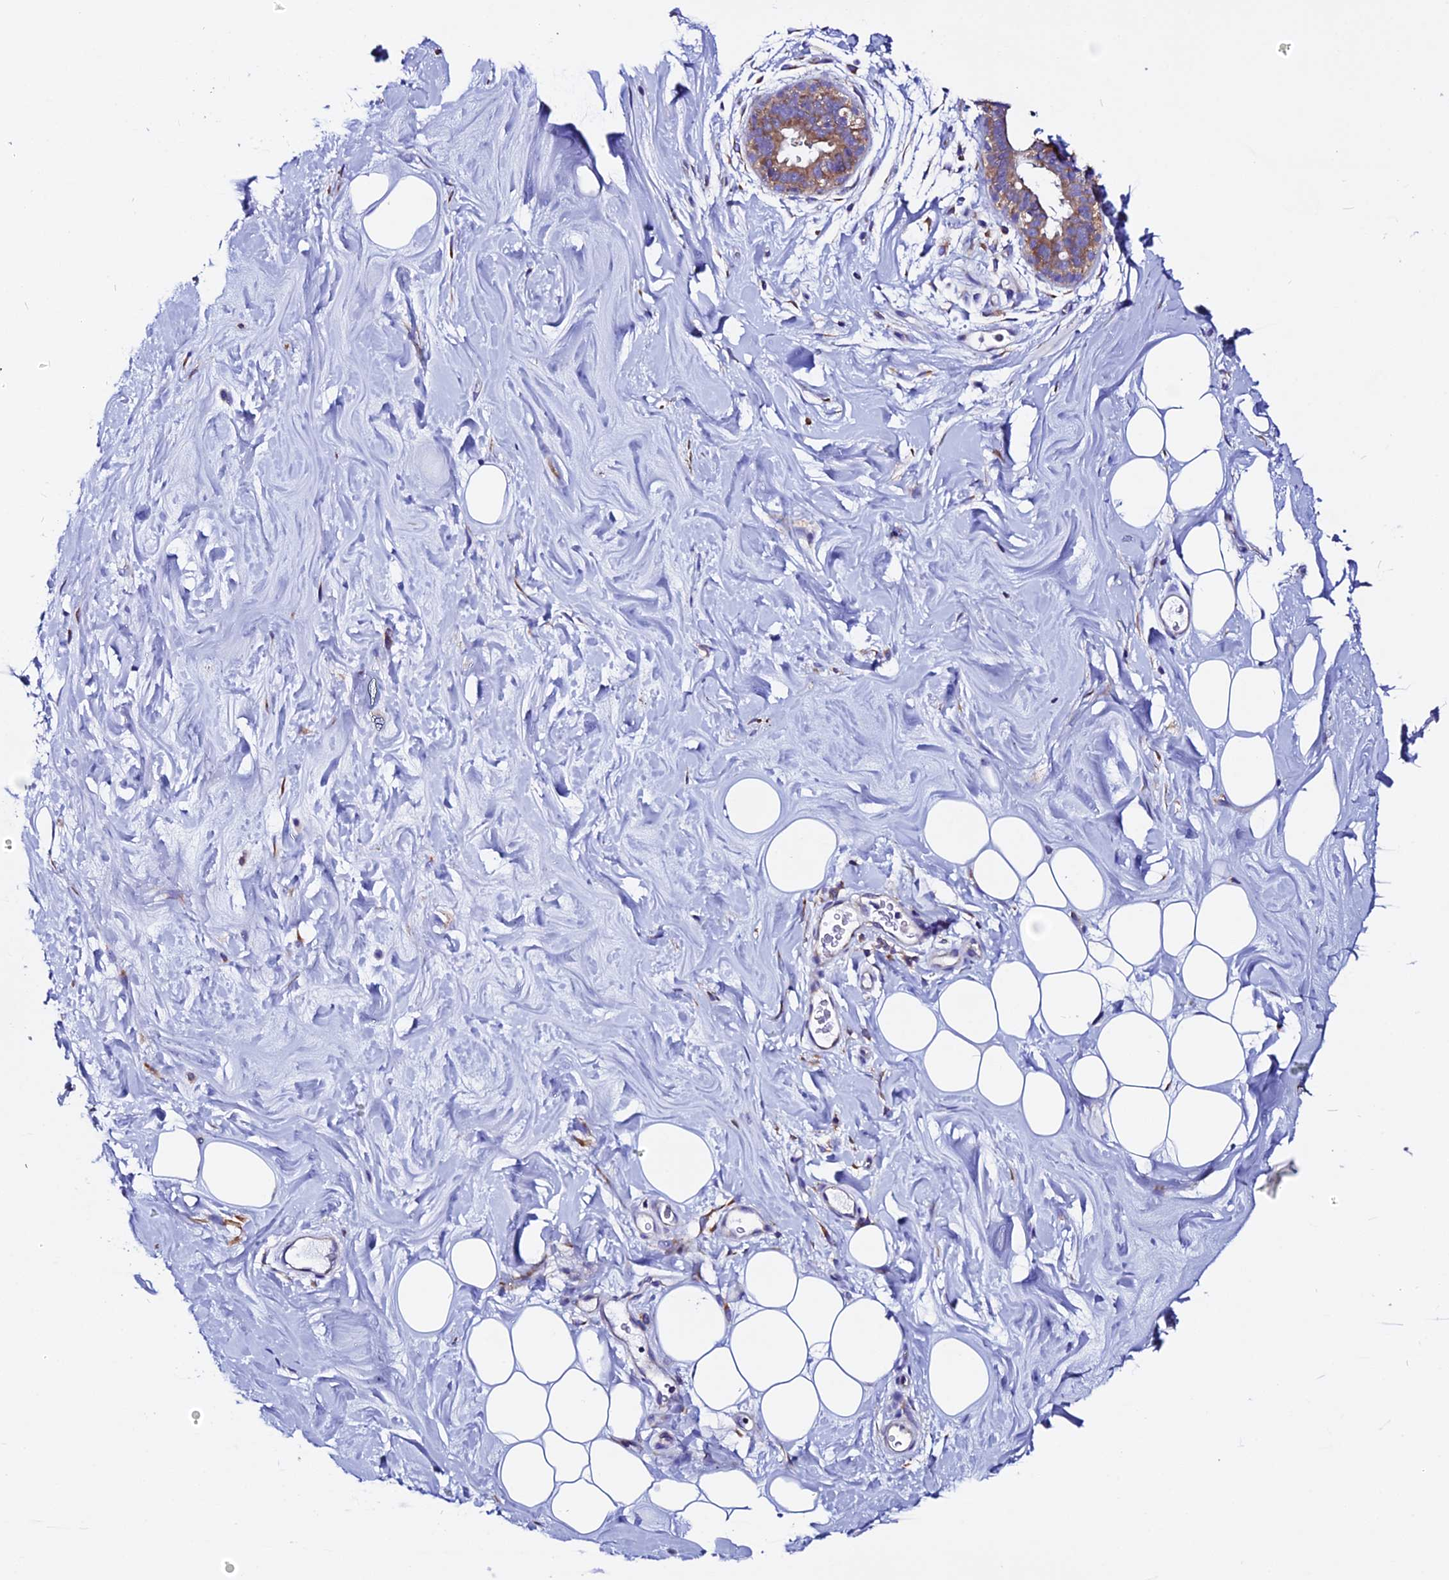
{"staining": {"intensity": "negative", "quantity": "none", "location": "none"}, "tissue": "adipose tissue", "cell_type": "Adipocytes", "image_type": "normal", "snomed": [{"axis": "morphology", "description": "Normal tissue, NOS"}, {"axis": "topography", "description": "Breast"}], "caption": "IHC photomicrograph of unremarkable adipose tissue: human adipose tissue stained with DAB (3,3'-diaminobenzidine) exhibits no significant protein staining in adipocytes.", "gene": "EEF1G", "patient": {"sex": "female", "age": 26}}